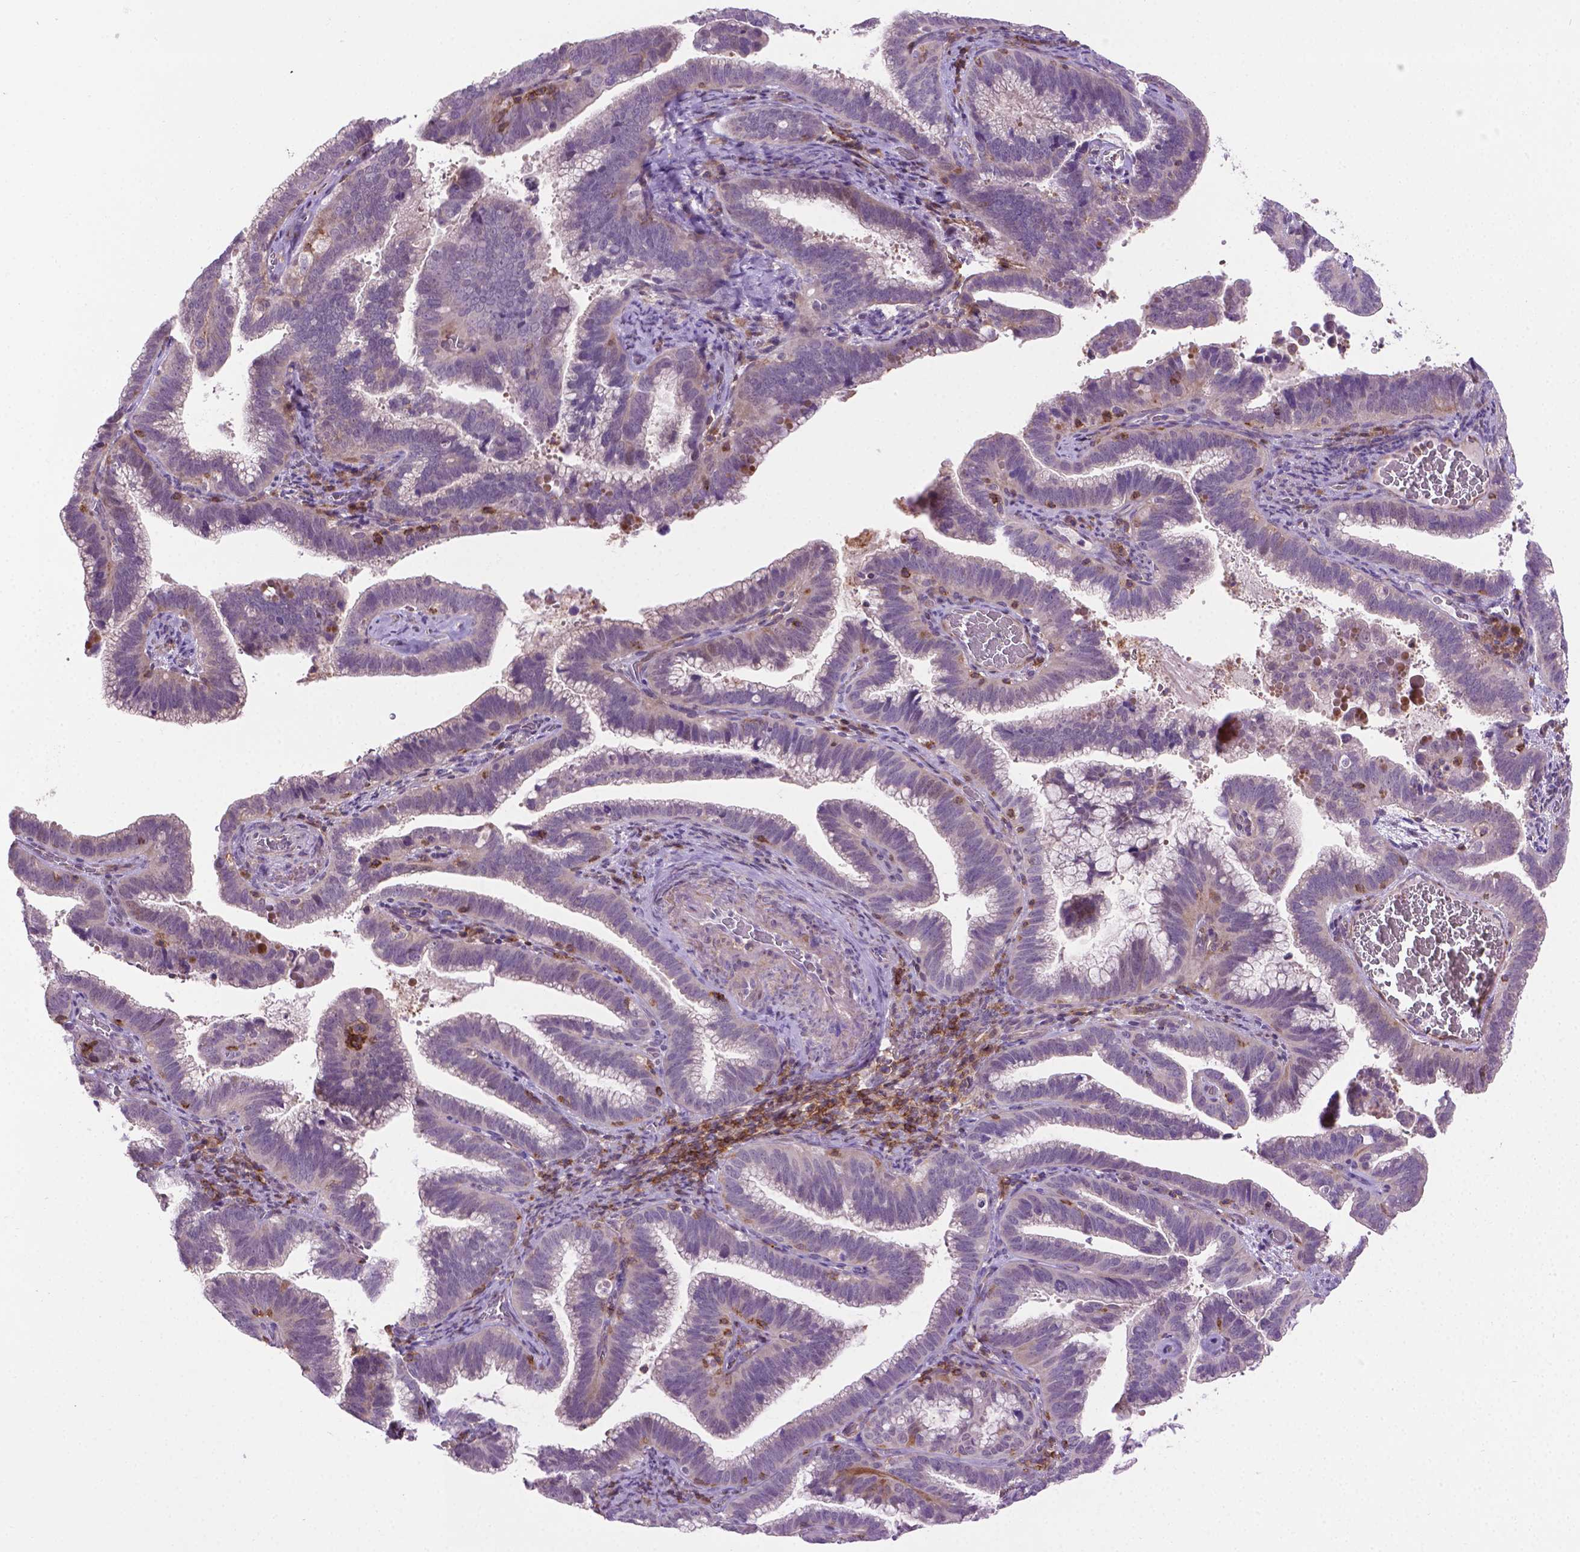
{"staining": {"intensity": "negative", "quantity": "none", "location": "none"}, "tissue": "cervical cancer", "cell_type": "Tumor cells", "image_type": "cancer", "snomed": [{"axis": "morphology", "description": "Adenocarcinoma, NOS"}, {"axis": "topography", "description": "Cervix"}], "caption": "An immunohistochemistry (IHC) micrograph of cervical cancer is shown. There is no staining in tumor cells of cervical cancer.", "gene": "ACAD10", "patient": {"sex": "female", "age": 61}}